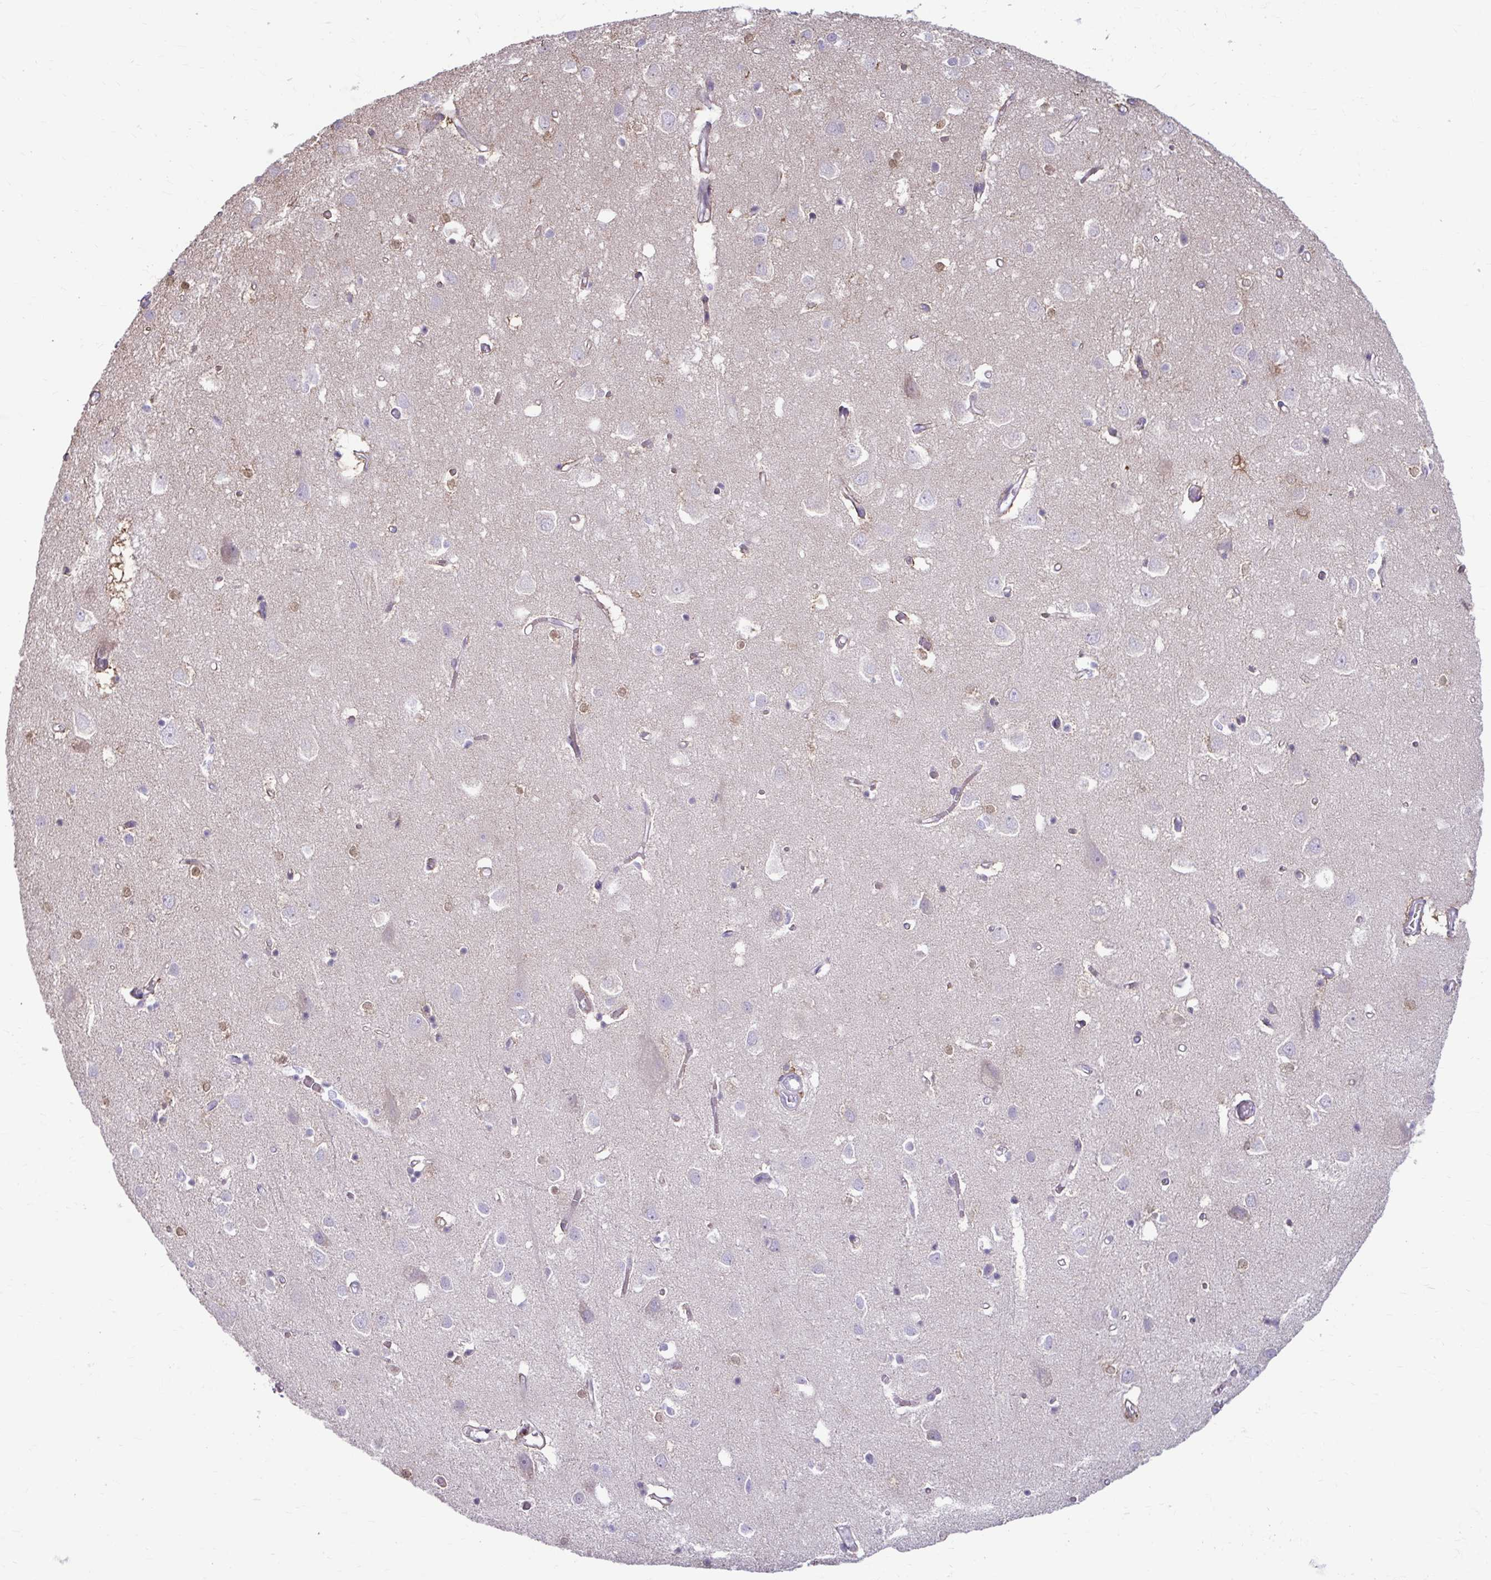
{"staining": {"intensity": "moderate", "quantity": "25%-75%", "location": "cytoplasmic/membranous"}, "tissue": "cerebral cortex", "cell_type": "Endothelial cells", "image_type": "normal", "snomed": [{"axis": "morphology", "description": "Normal tissue, NOS"}, {"axis": "topography", "description": "Cerebral cortex"}], "caption": "Moderate cytoplasmic/membranous positivity is identified in about 25%-75% of endothelial cells in normal cerebral cortex.", "gene": "MSMO1", "patient": {"sex": "male", "age": 70}}